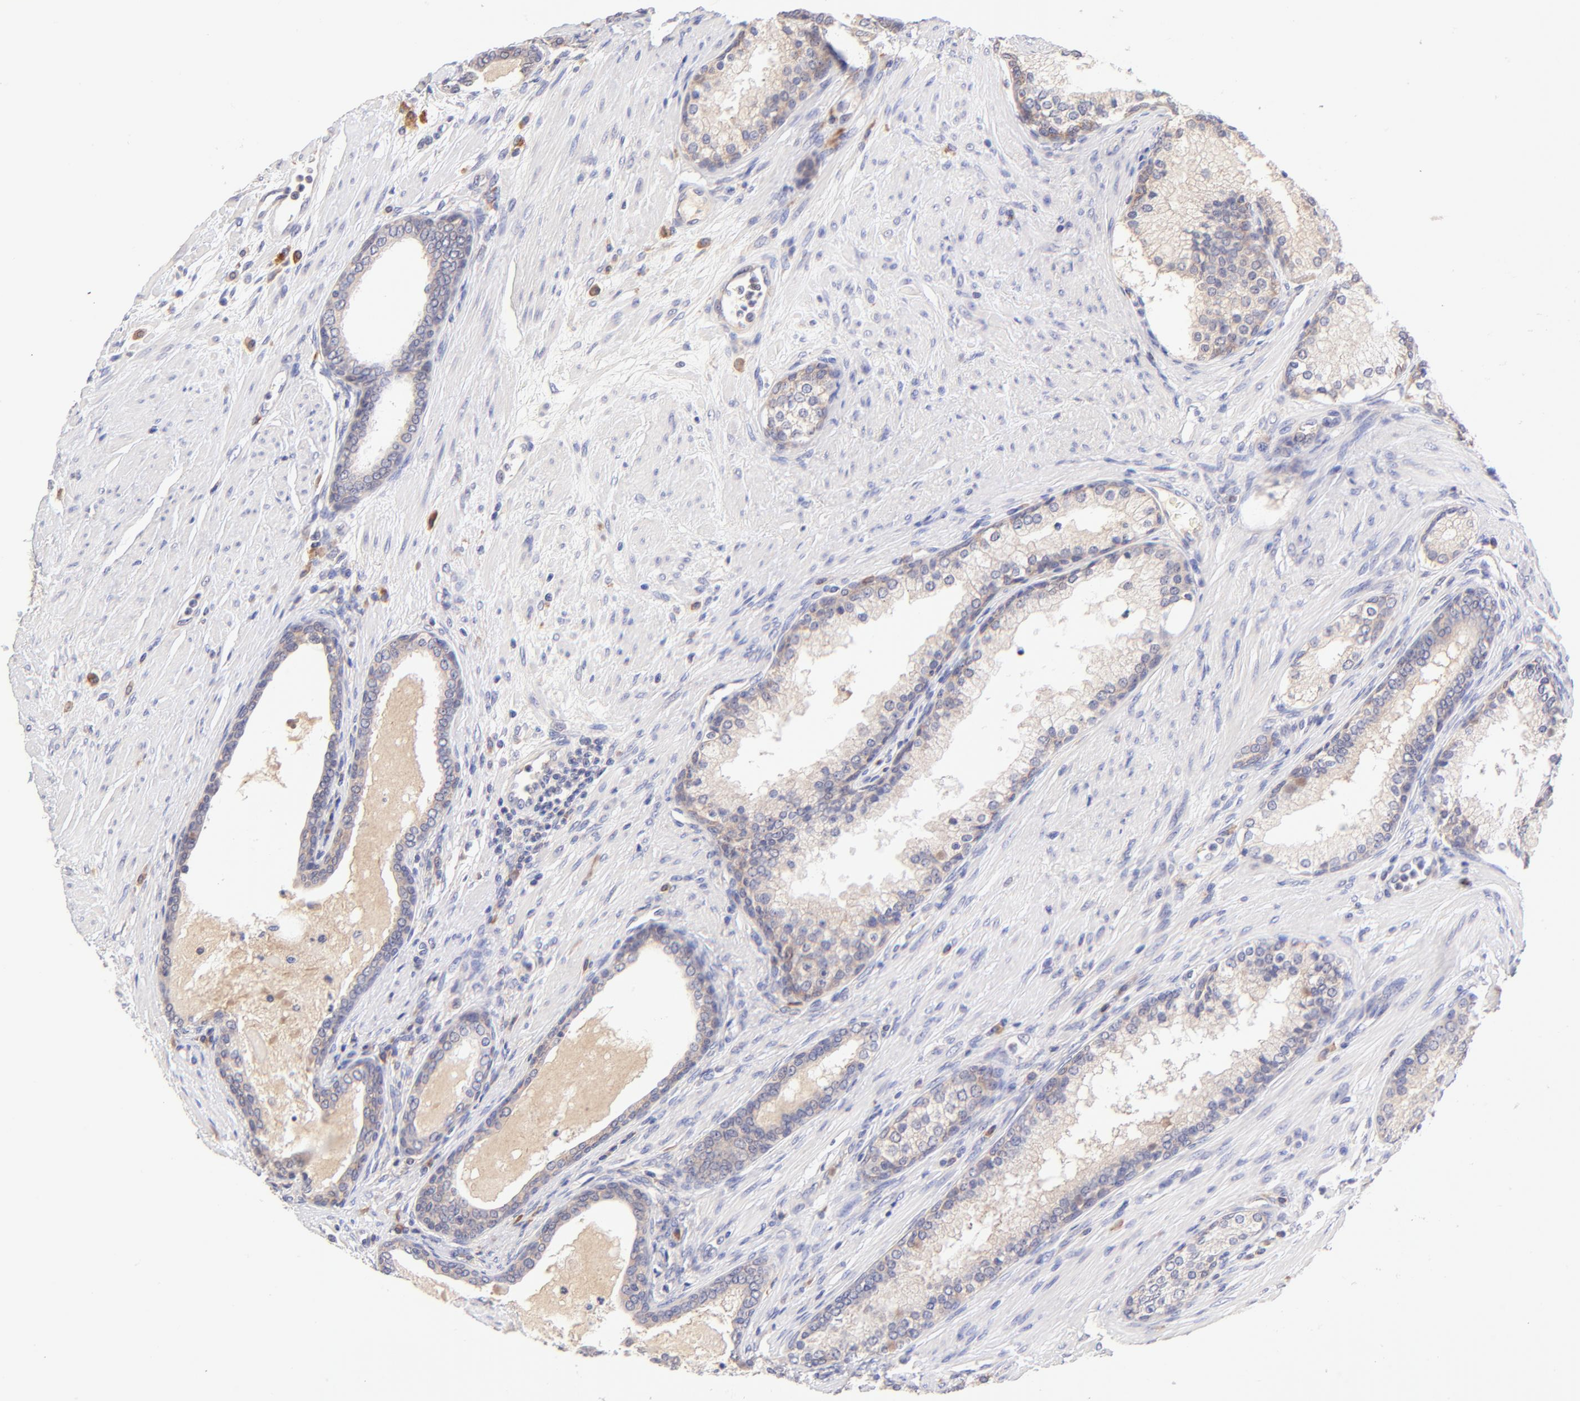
{"staining": {"intensity": "weak", "quantity": "25%-75%", "location": "cytoplasmic/membranous"}, "tissue": "prostate cancer", "cell_type": "Tumor cells", "image_type": "cancer", "snomed": [{"axis": "morphology", "description": "Adenocarcinoma, Medium grade"}, {"axis": "topography", "description": "Prostate"}], "caption": "IHC histopathology image of neoplastic tissue: human prostate cancer (adenocarcinoma (medium-grade)) stained using IHC exhibits low levels of weak protein expression localized specifically in the cytoplasmic/membranous of tumor cells, appearing as a cytoplasmic/membranous brown color.", "gene": "RPL11", "patient": {"sex": "male", "age": 72}}